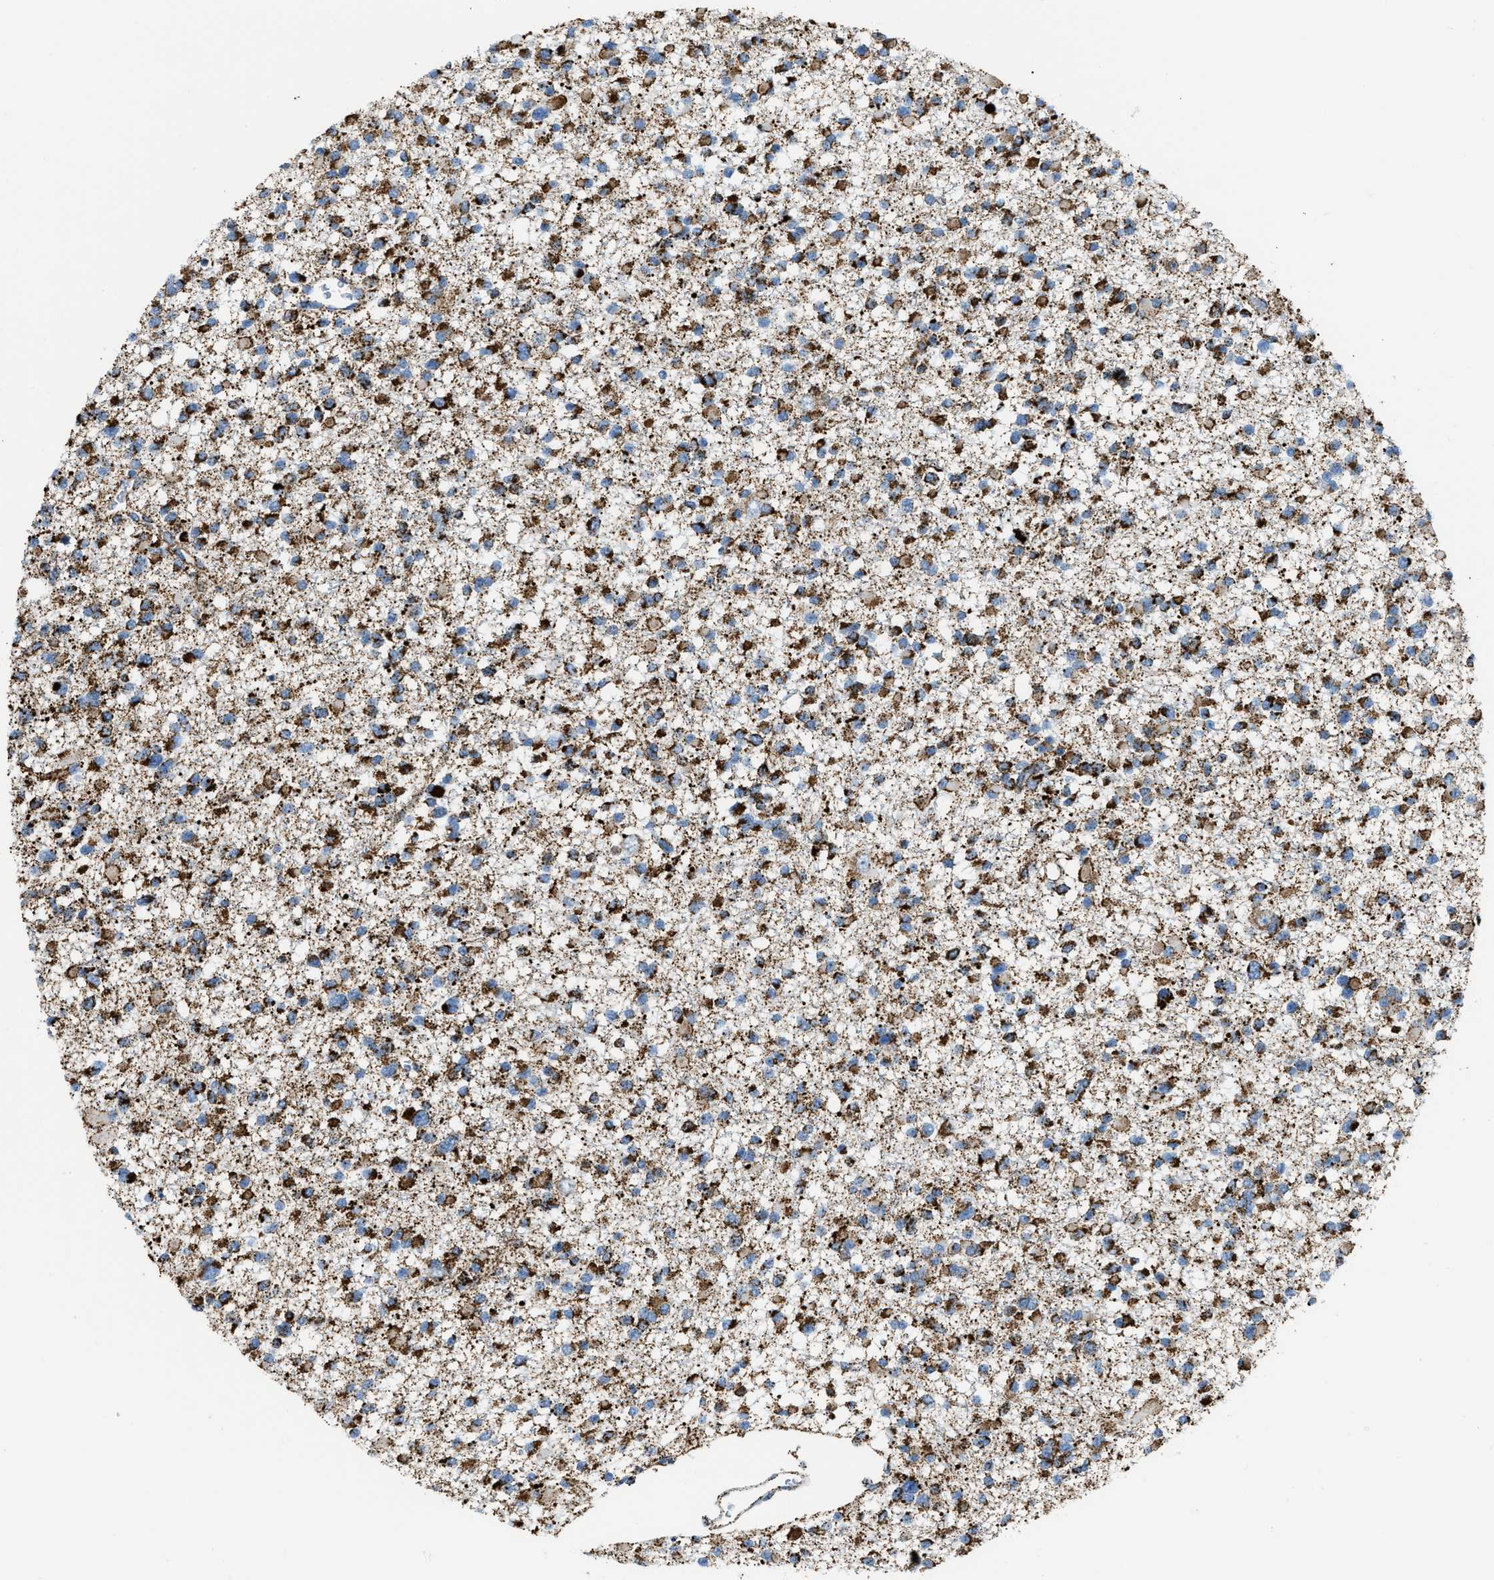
{"staining": {"intensity": "strong", "quantity": "25%-75%", "location": "cytoplasmic/membranous"}, "tissue": "glioma", "cell_type": "Tumor cells", "image_type": "cancer", "snomed": [{"axis": "morphology", "description": "Glioma, malignant, Low grade"}, {"axis": "topography", "description": "Brain"}], "caption": "High-power microscopy captured an immunohistochemistry histopathology image of glioma, revealing strong cytoplasmic/membranous expression in about 25%-75% of tumor cells.", "gene": "ETFB", "patient": {"sex": "female", "age": 22}}